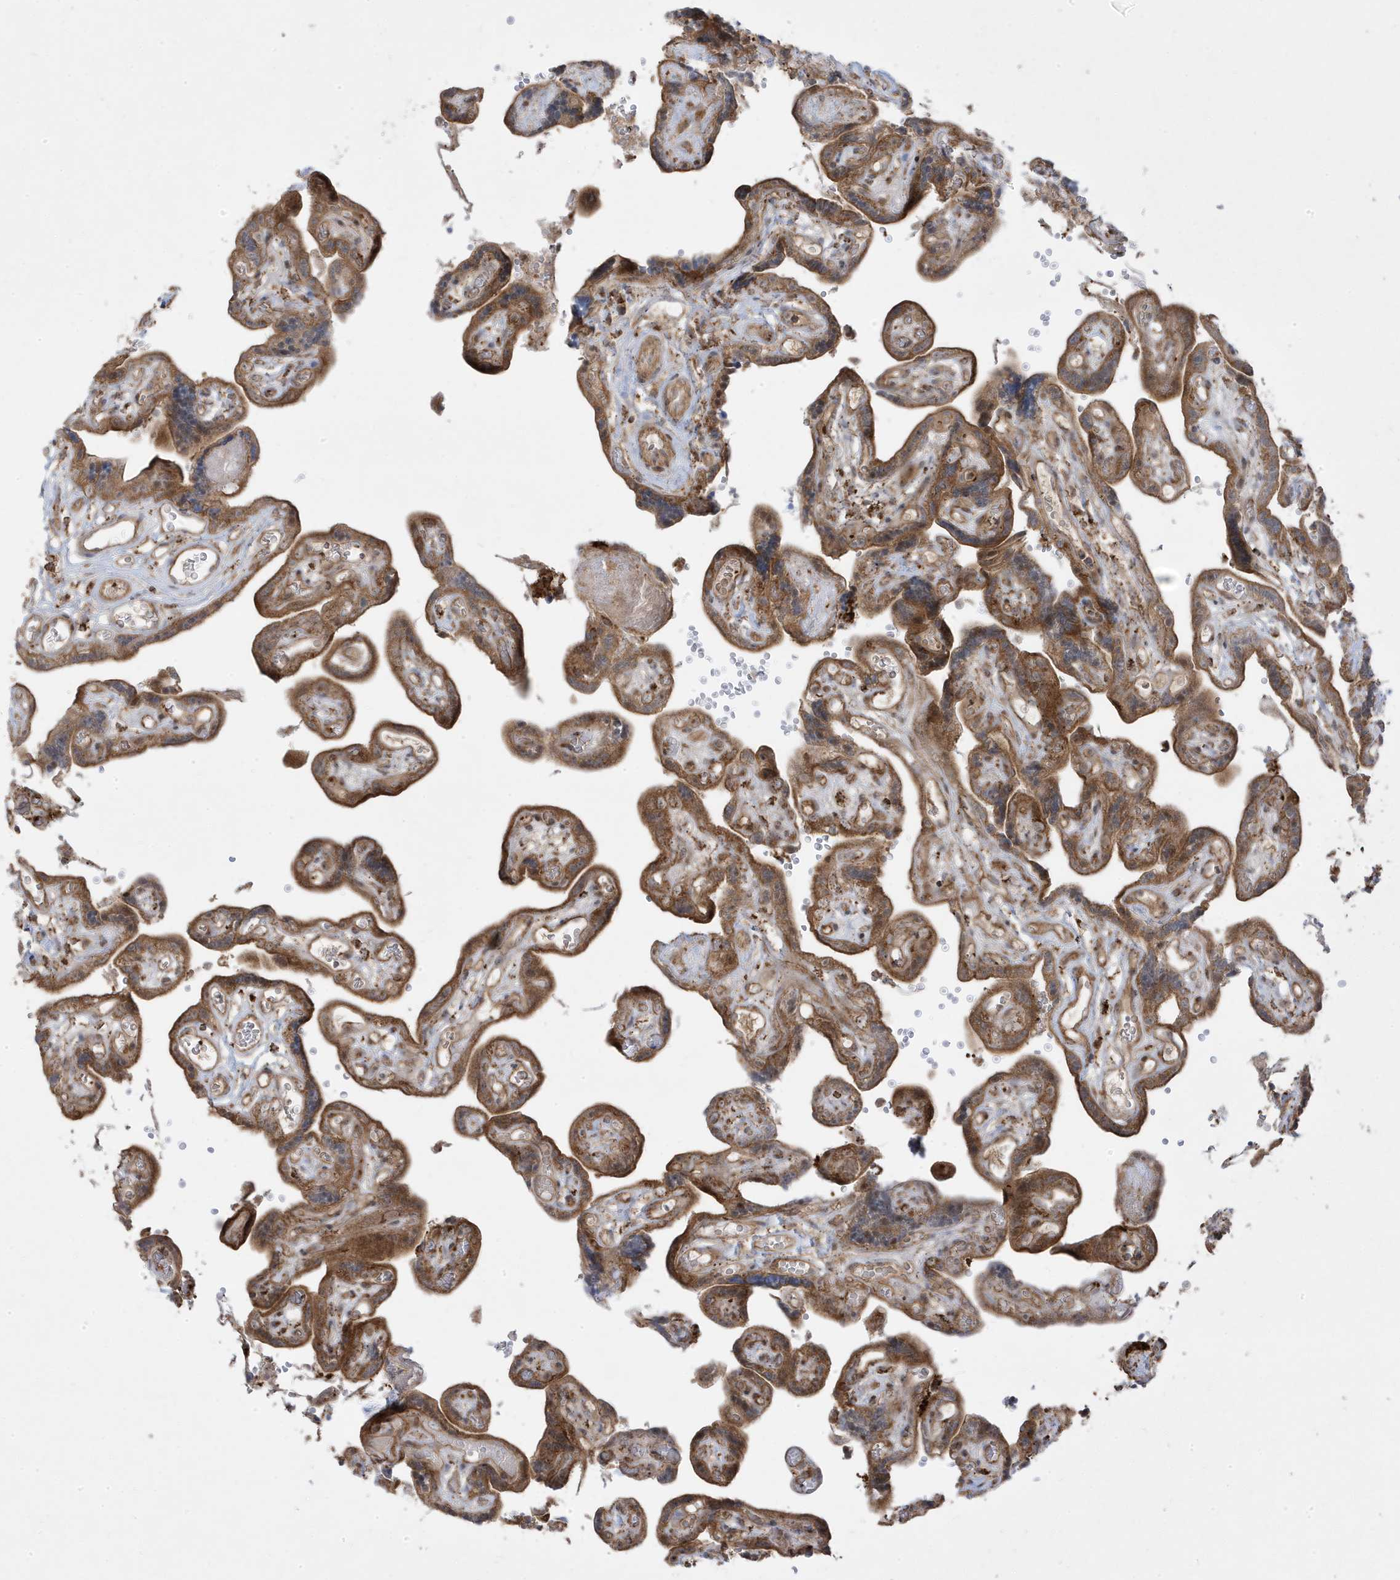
{"staining": {"intensity": "moderate", "quantity": ">75%", "location": "cytoplasmic/membranous"}, "tissue": "placenta", "cell_type": "Decidual cells", "image_type": "normal", "snomed": [{"axis": "morphology", "description": "Normal tissue, NOS"}, {"axis": "topography", "description": "Placenta"}], "caption": "About >75% of decidual cells in unremarkable human placenta display moderate cytoplasmic/membranous protein staining as visualized by brown immunohistochemical staining.", "gene": "CLUAP1", "patient": {"sex": "female", "age": 30}}